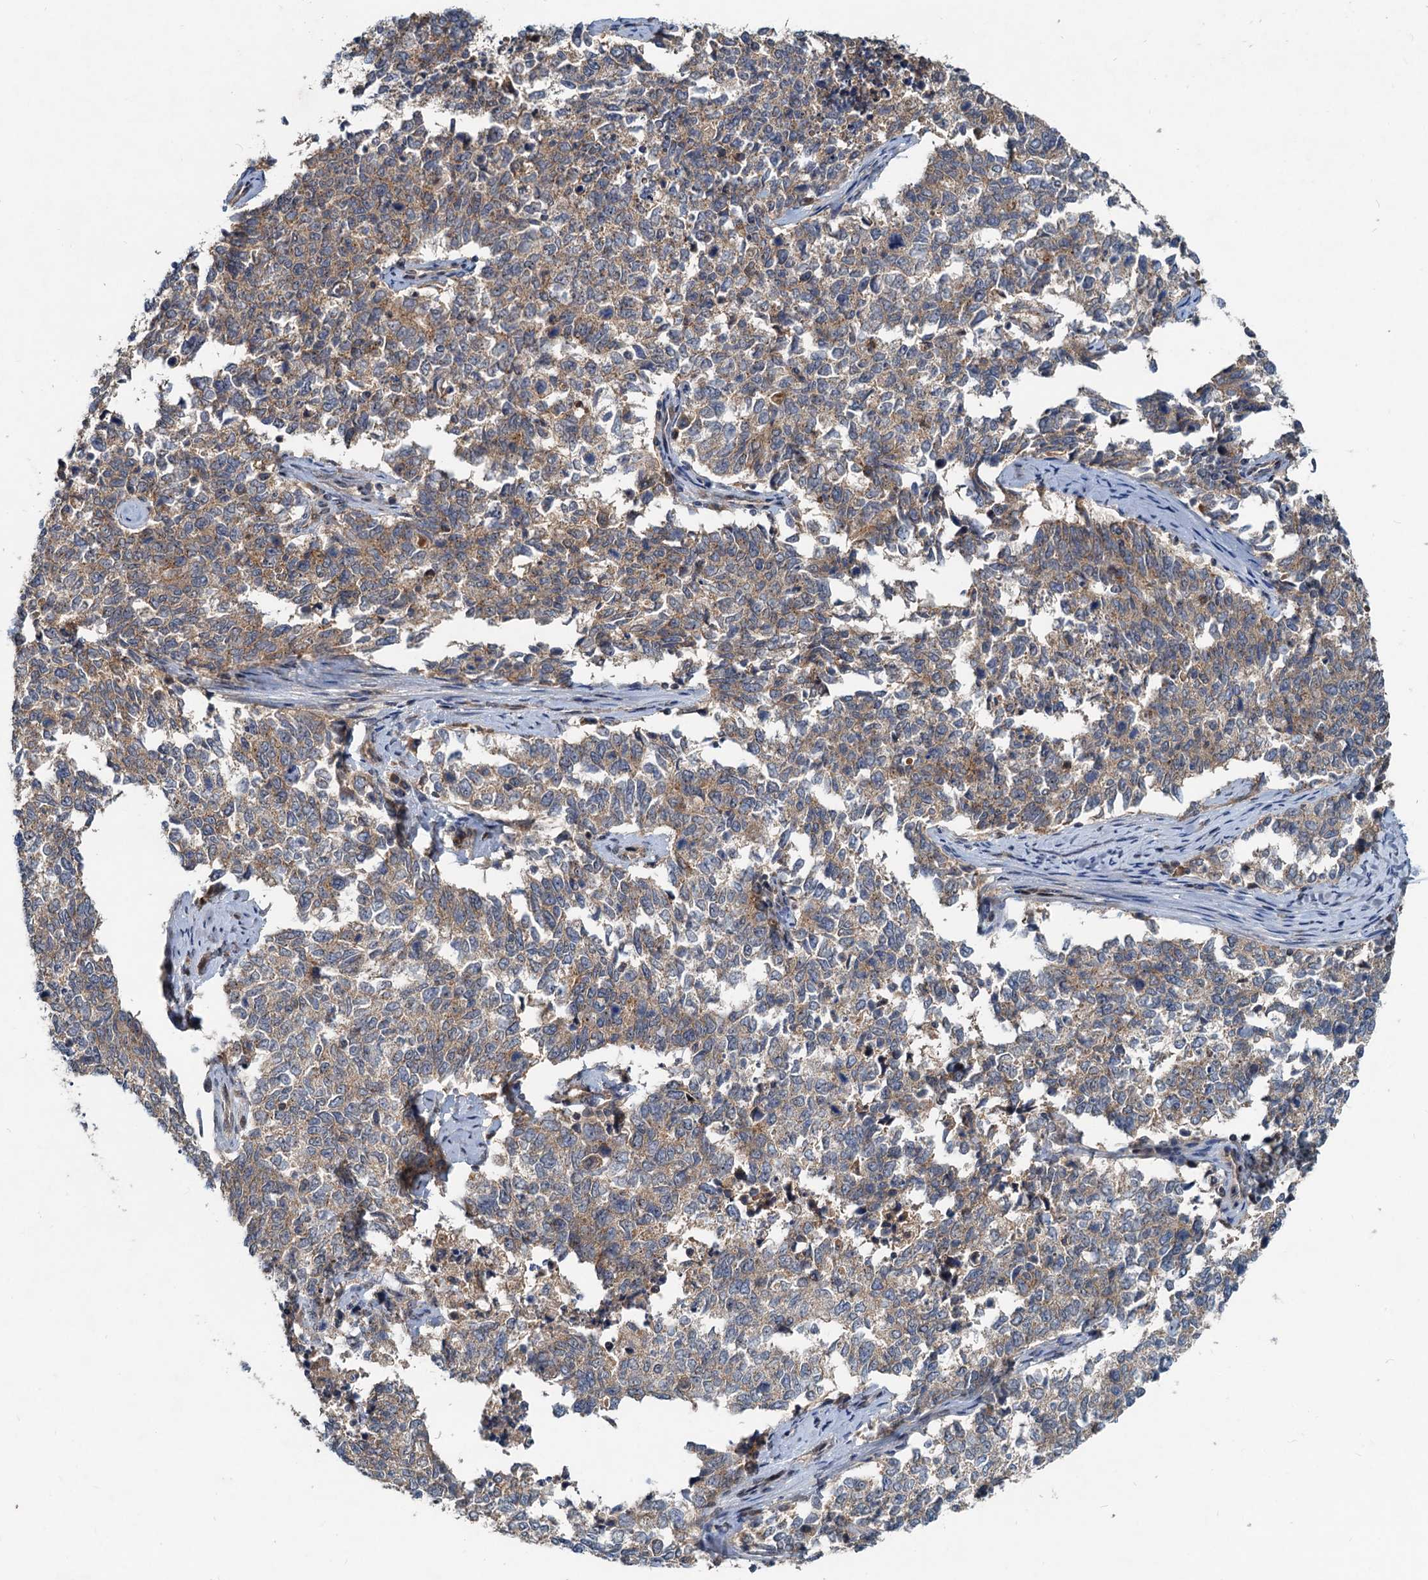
{"staining": {"intensity": "moderate", "quantity": ">75%", "location": "cytoplasmic/membranous"}, "tissue": "cervical cancer", "cell_type": "Tumor cells", "image_type": "cancer", "snomed": [{"axis": "morphology", "description": "Squamous cell carcinoma, NOS"}, {"axis": "topography", "description": "Cervix"}], "caption": "Immunohistochemical staining of cervical squamous cell carcinoma demonstrates medium levels of moderate cytoplasmic/membranous protein expression in approximately >75% of tumor cells.", "gene": "CEP68", "patient": {"sex": "female", "age": 63}}